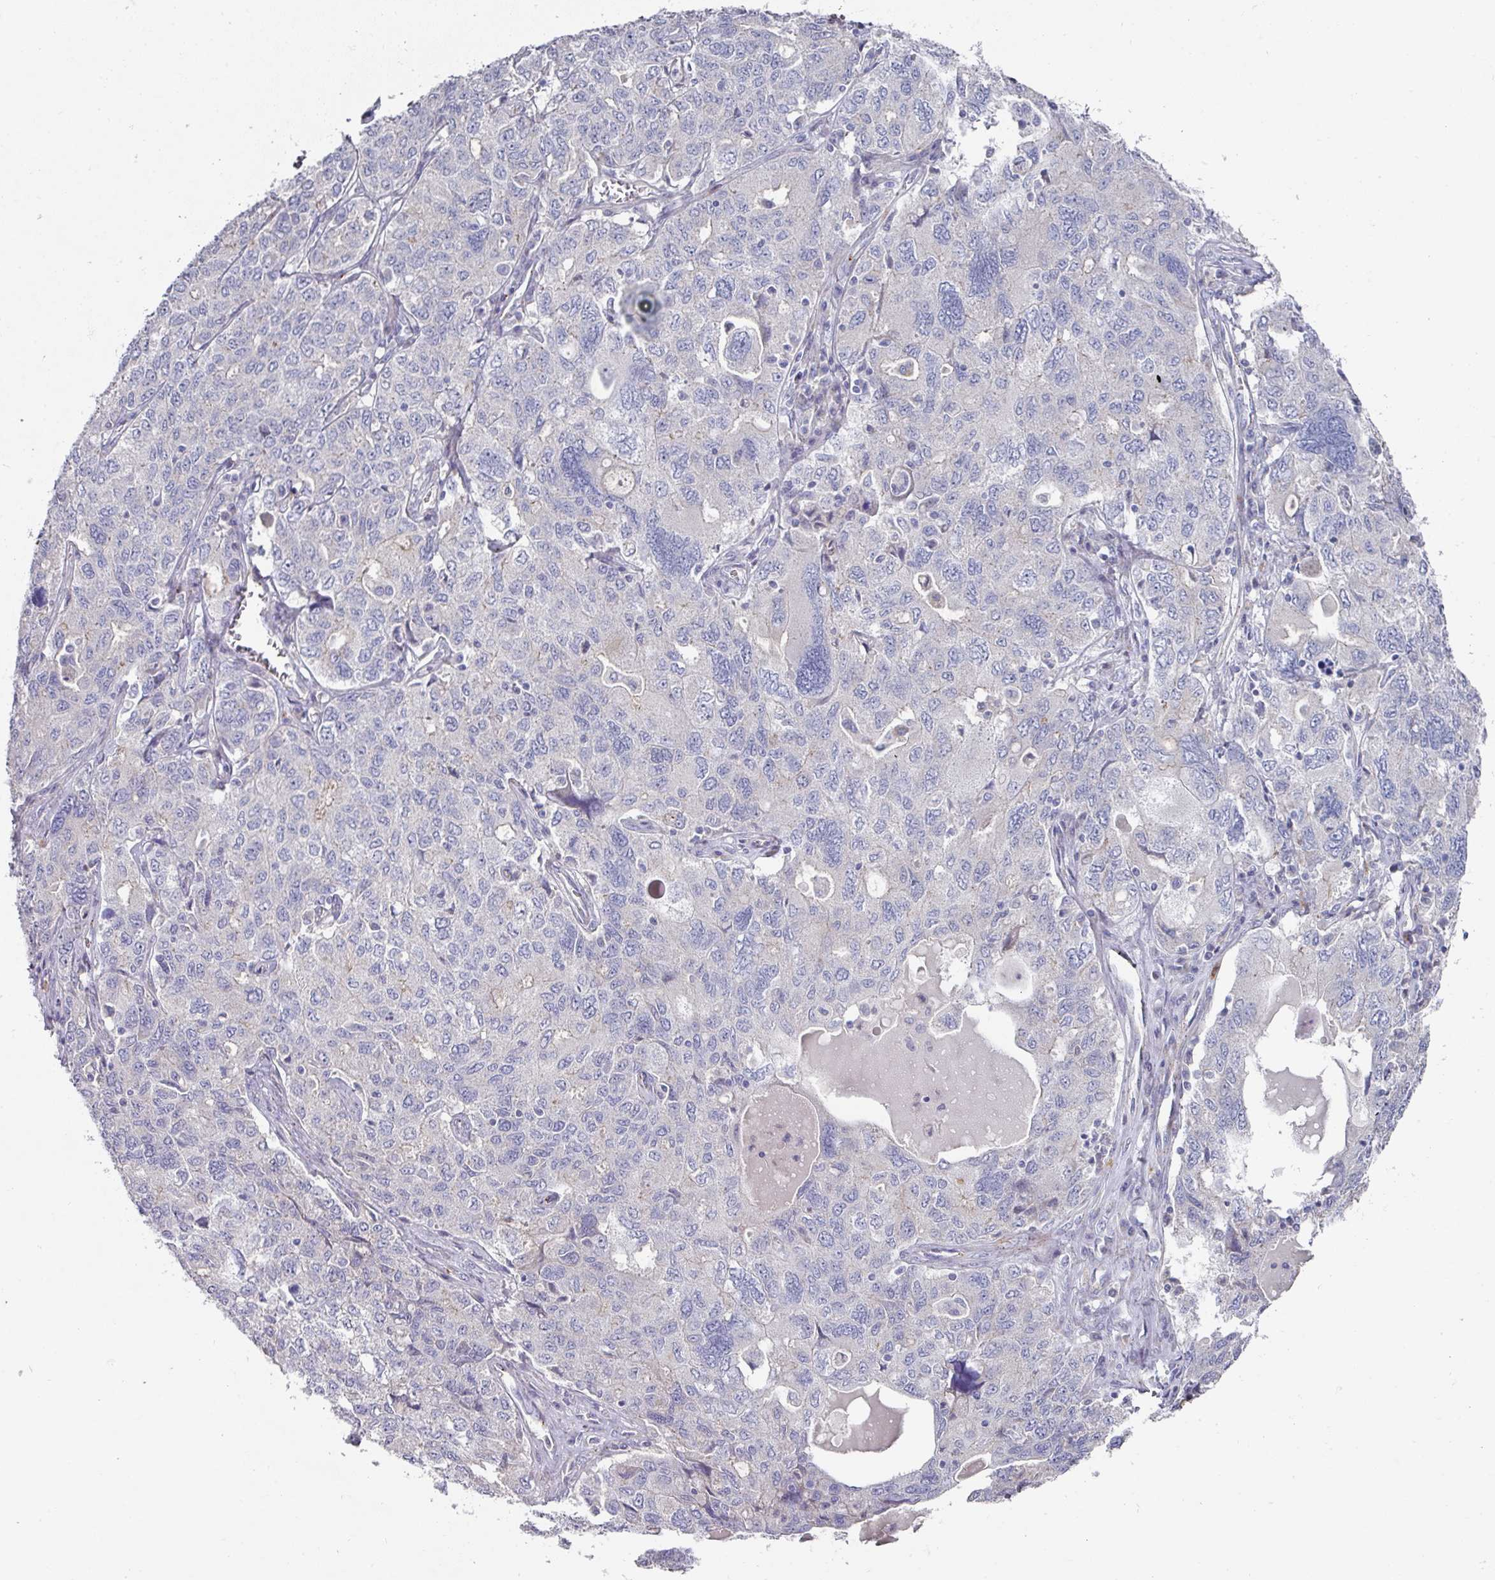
{"staining": {"intensity": "negative", "quantity": "none", "location": "none"}, "tissue": "ovarian cancer", "cell_type": "Tumor cells", "image_type": "cancer", "snomed": [{"axis": "morphology", "description": "Carcinoma, endometroid"}, {"axis": "topography", "description": "Ovary"}], "caption": "This is a photomicrograph of immunohistochemistry (IHC) staining of ovarian cancer (endometroid carcinoma), which shows no expression in tumor cells.", "gene": "NT5C1A", "patient": {"sex": "female", "age": 62}}